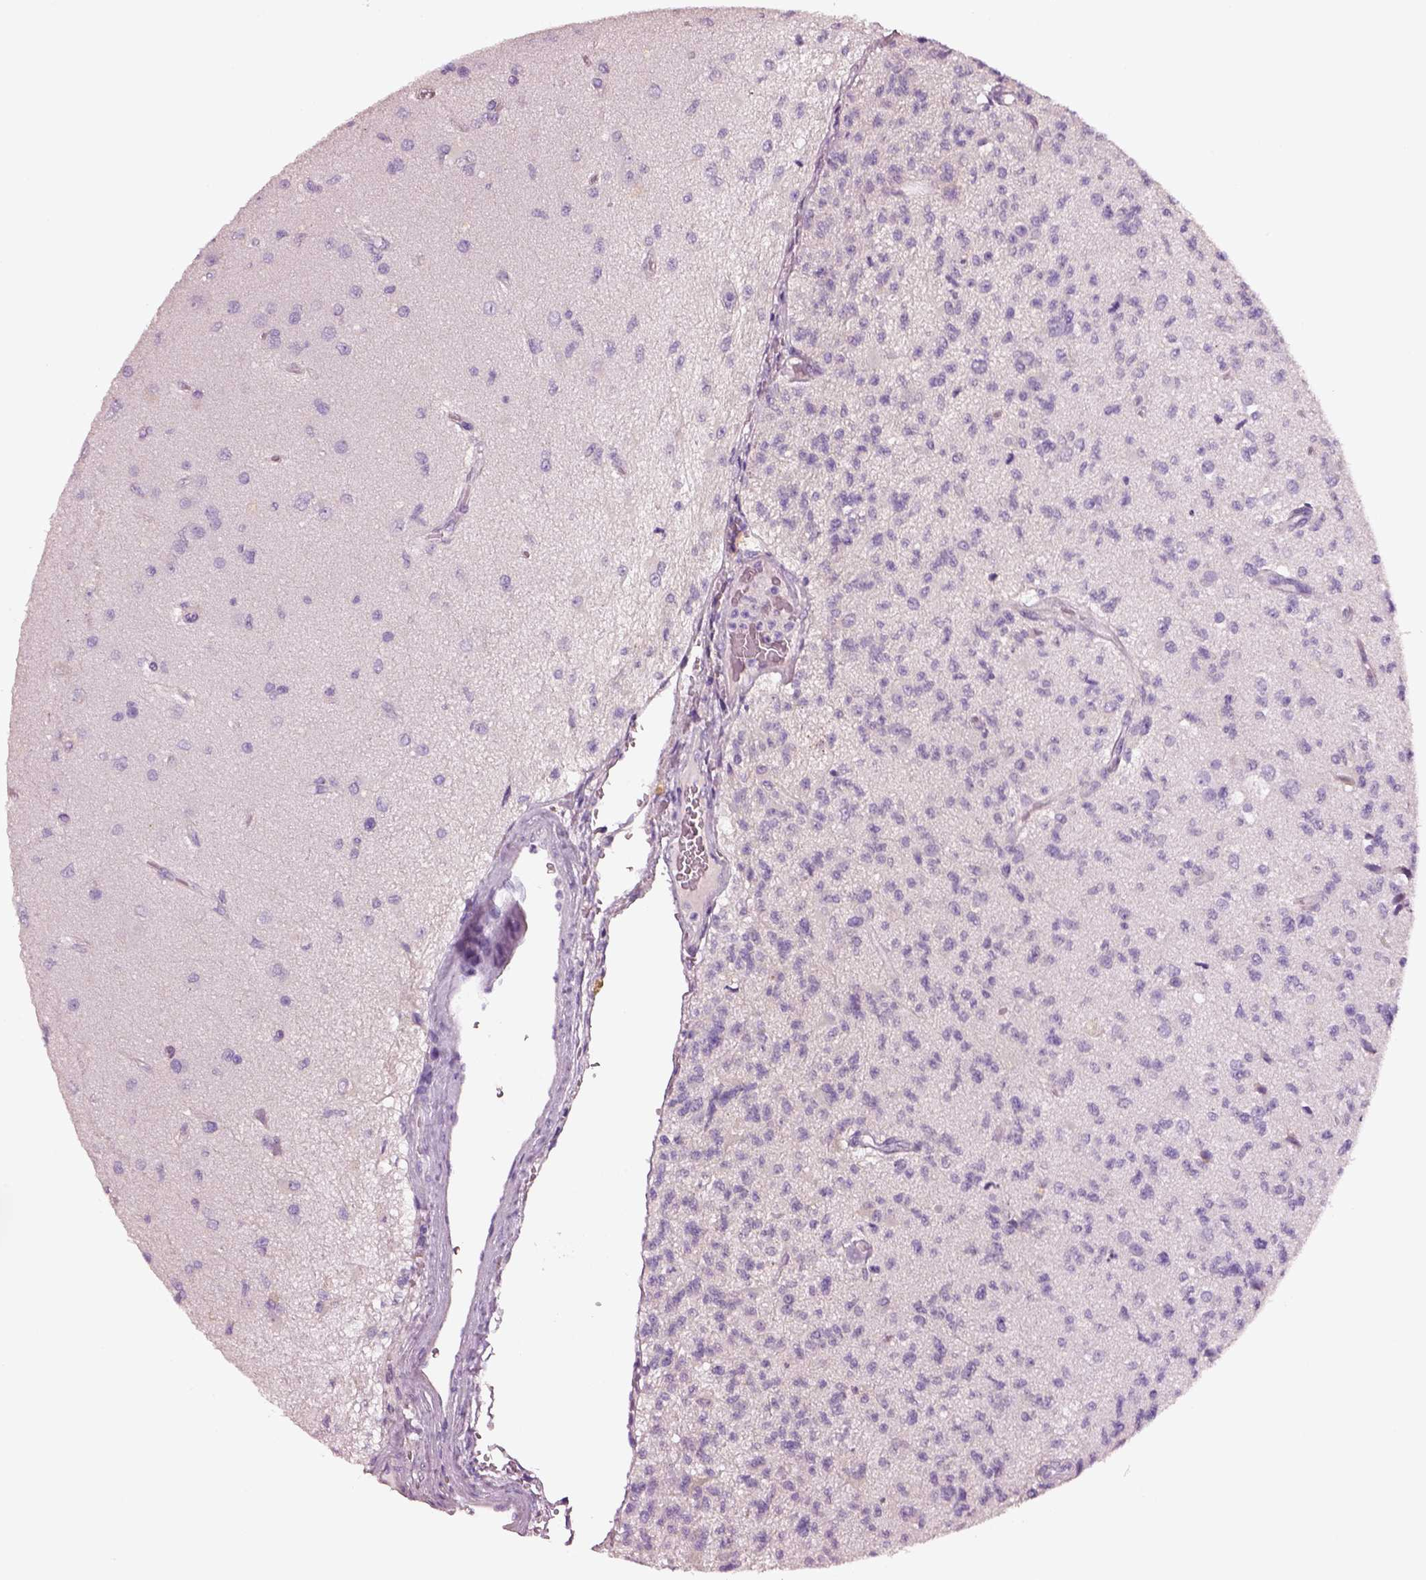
{"staining": {"intensity": "negative", "quantity": "none", "location": "none"}, "tissue": "glioma", "cell_type": "Tumor cells", "image_type": "cancer", "snomed": [{"axis": "morphology", "description": "Glioma, malignant, High grade"}, {"axis": "topography", "description": "Brain"}], "caption": "Immunohistochemistry (IHC) of human glioma shows no staining in tumor cells. (Brightfield microscopy of DAB (3,3'-diaminobenzidine) IHC at high magnification).", "gene": "ELSPBP1", "patient": {"sex": "male", "age": 56}}